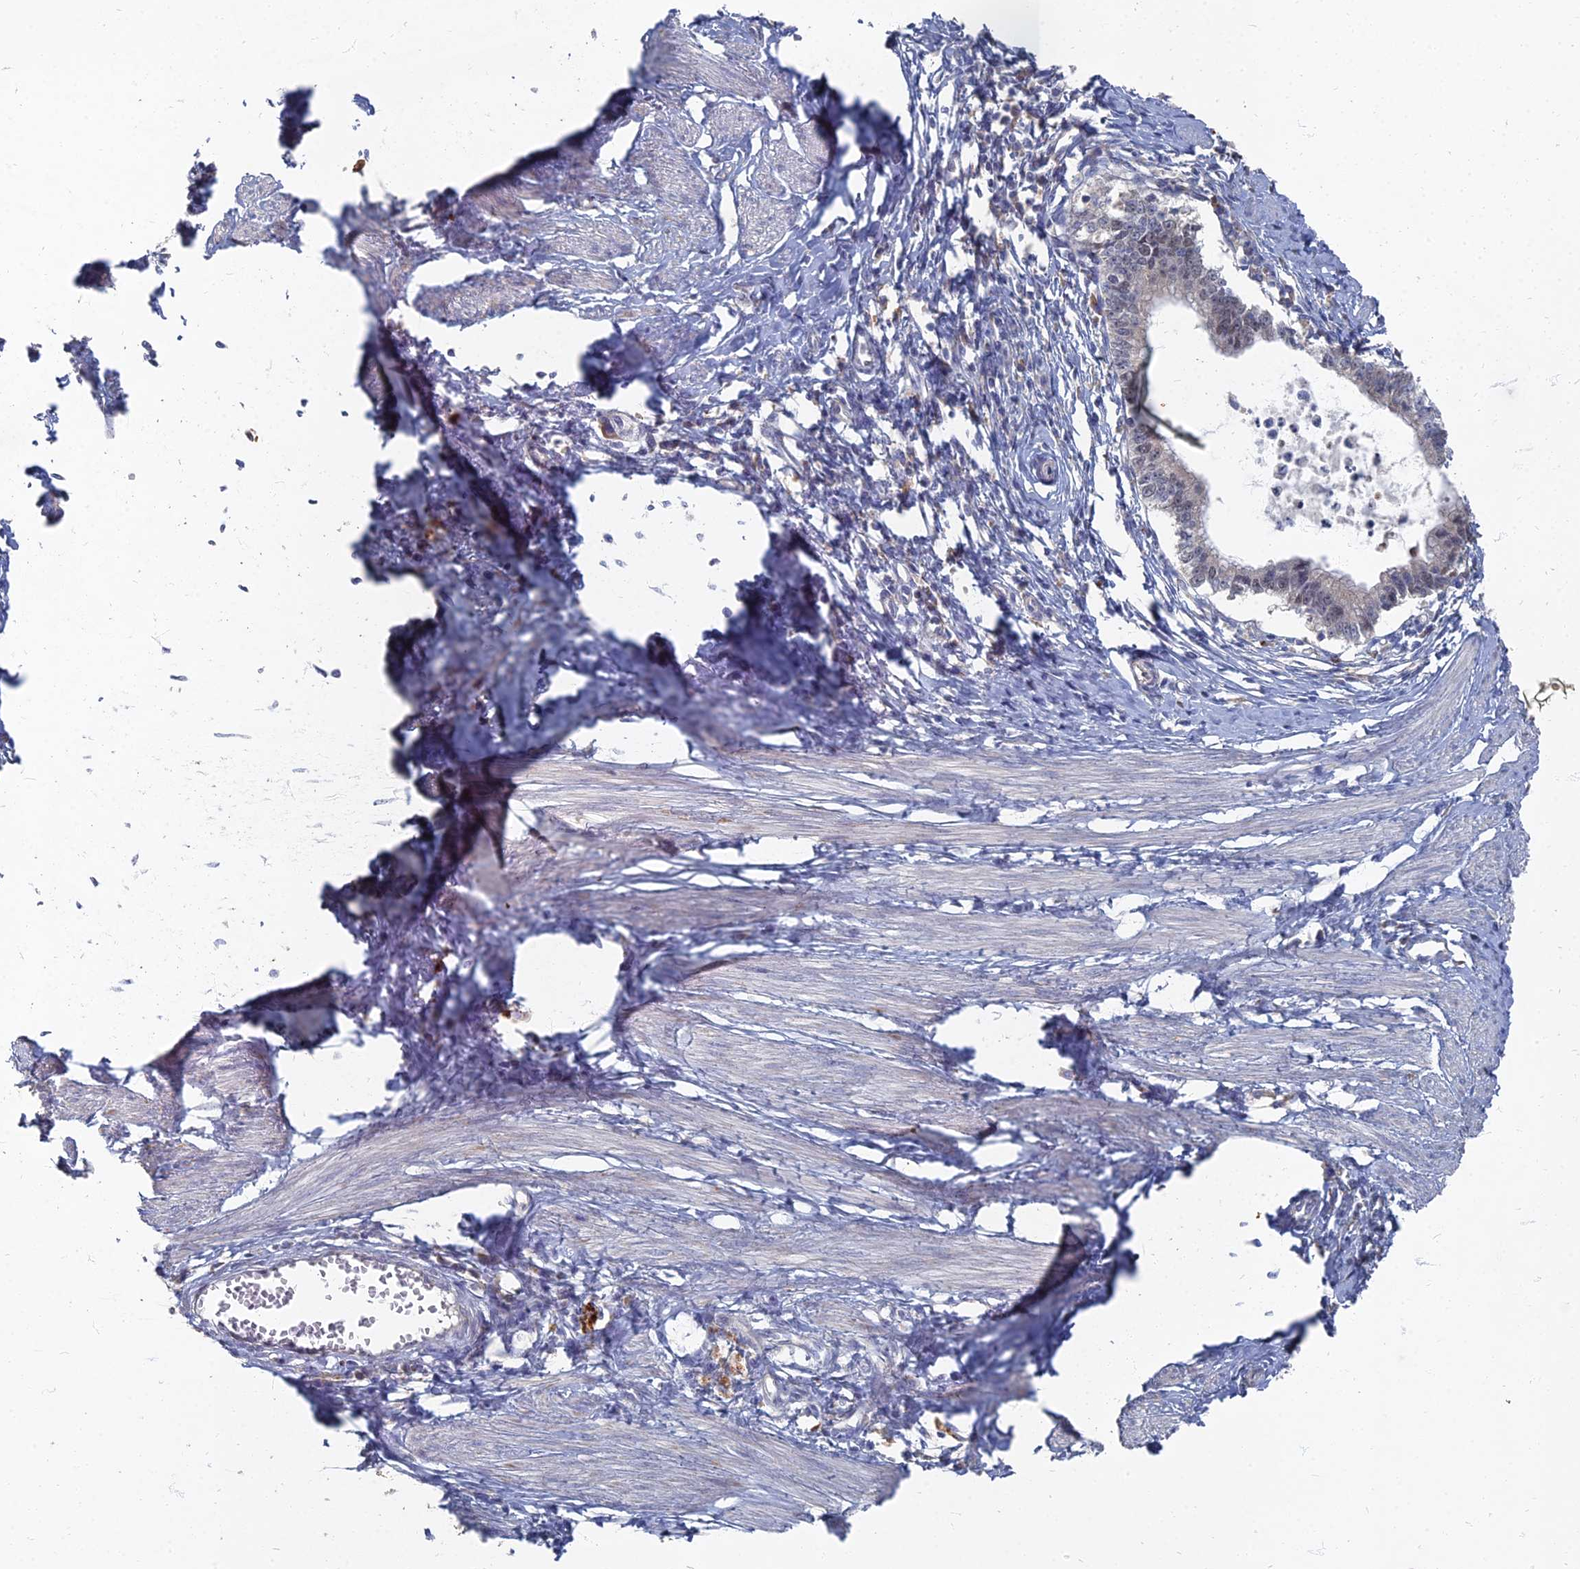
{"staining": {"intensity": "weak", "quantity": "<25%", "location": "nuclear"}, "tissue": "cervical cancer", "cell_type": "Tumor cells", "image_type": "cancer", "snomed": [{"axis": "morphology", "description": "Adenocarcinoma, NOS"}, {"axis": "topography", "description": "Cervix"}], "caption": "Tumor cells are negative for protein expression in human cervical cancer (adenocarcinoma).", "gene": "TMEM128", "patient": {"sex": "female", "age": 36}}